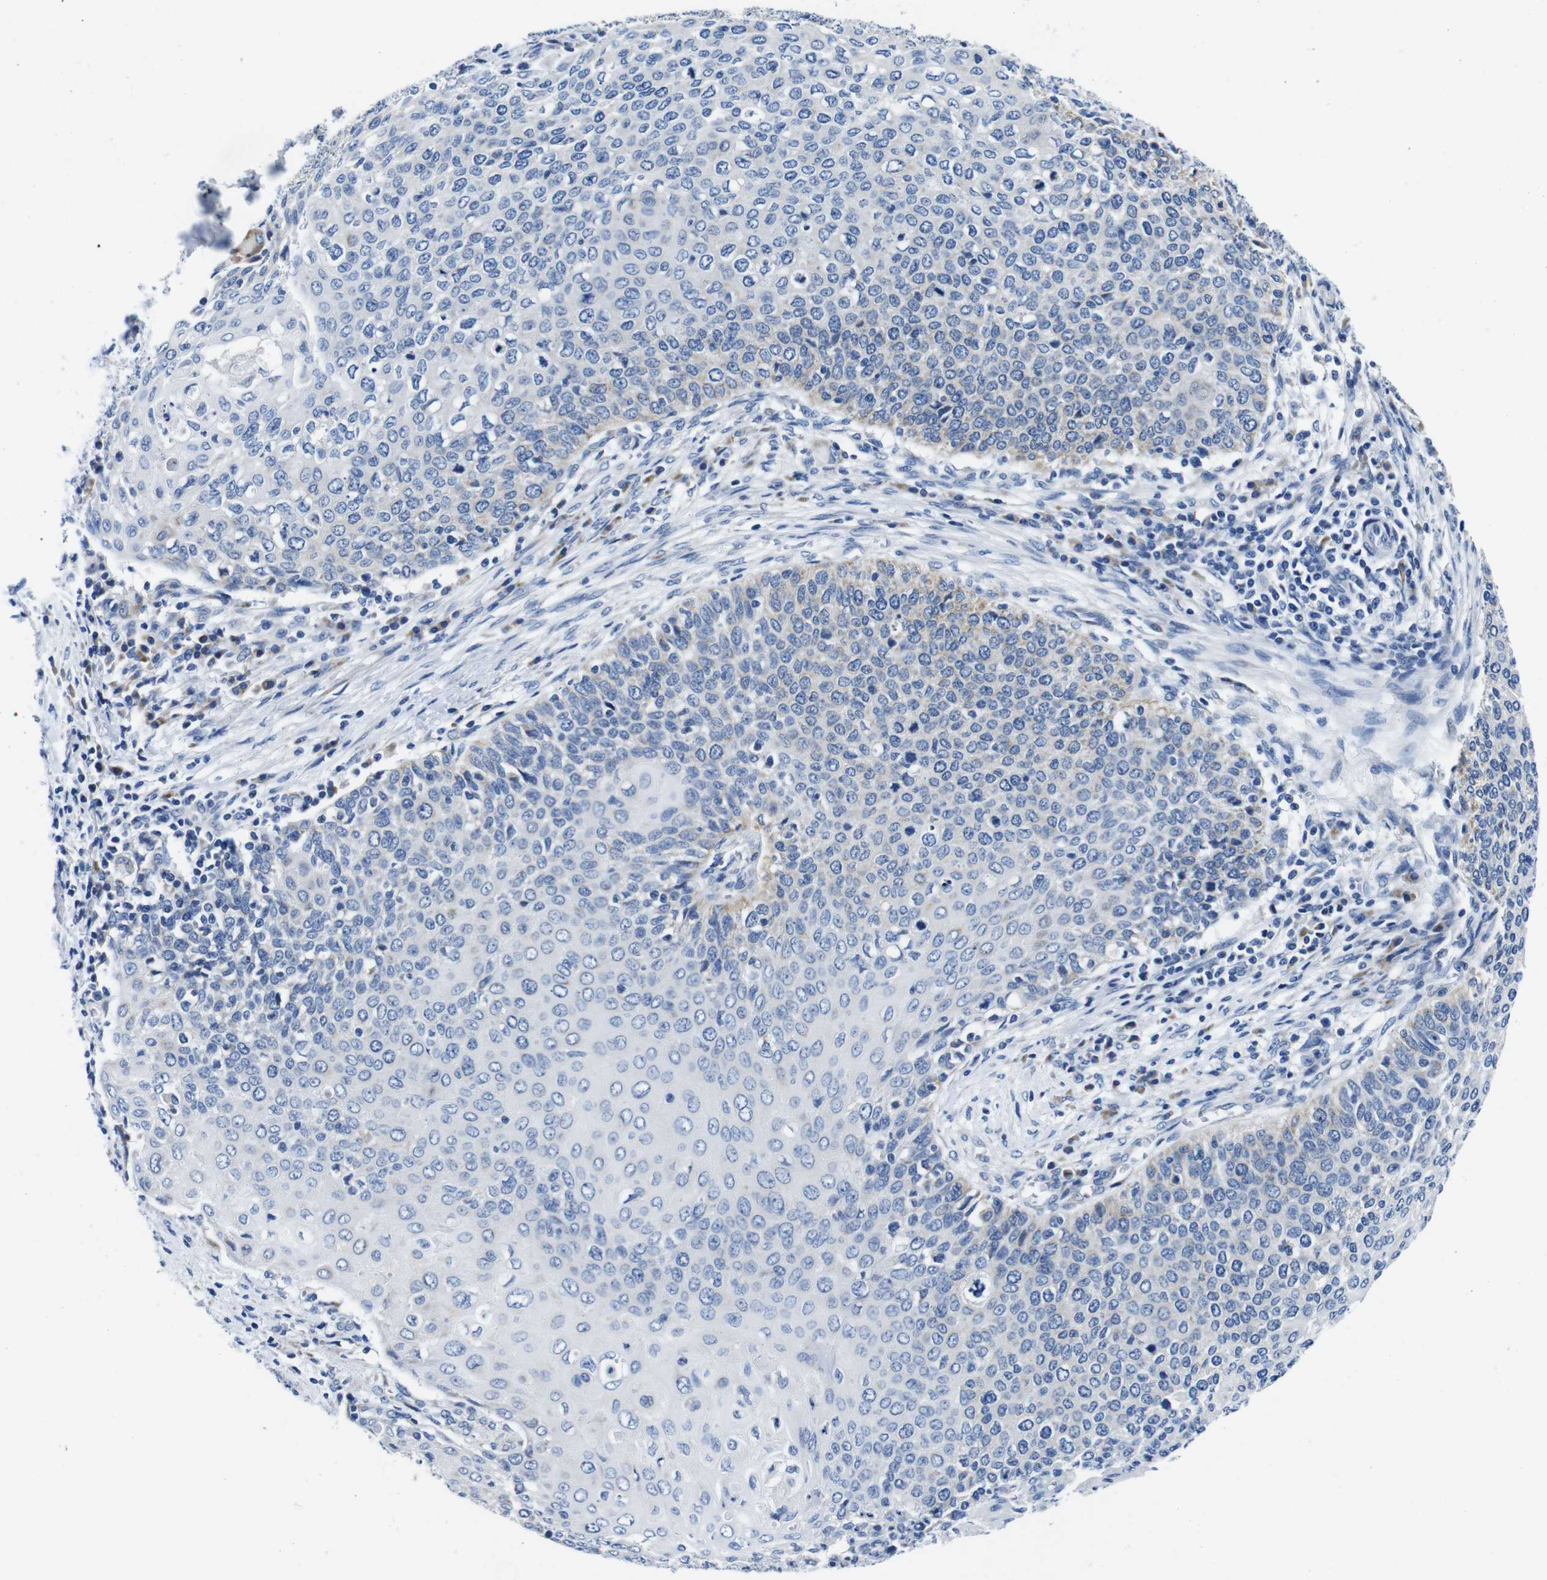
{"staining": {"intensity": "negative", "quantity": "none", "location": "none"}, "tissue": "cervical cancer", "cell_type": "Tumor cells", "image_type": "cancer", "snomed": [{"axis": "morphology", "description": "Squamous cell carcinoma, NOS"}, {"axis": "topography", "description": "Cervix"}], "caption": "This is an IHC histopathology image of human squamous cell carcinoma (cervical). There is no staining in tumor cells.", "gene": "SNX19", "patient": {"sex": "female", "age": 39}}